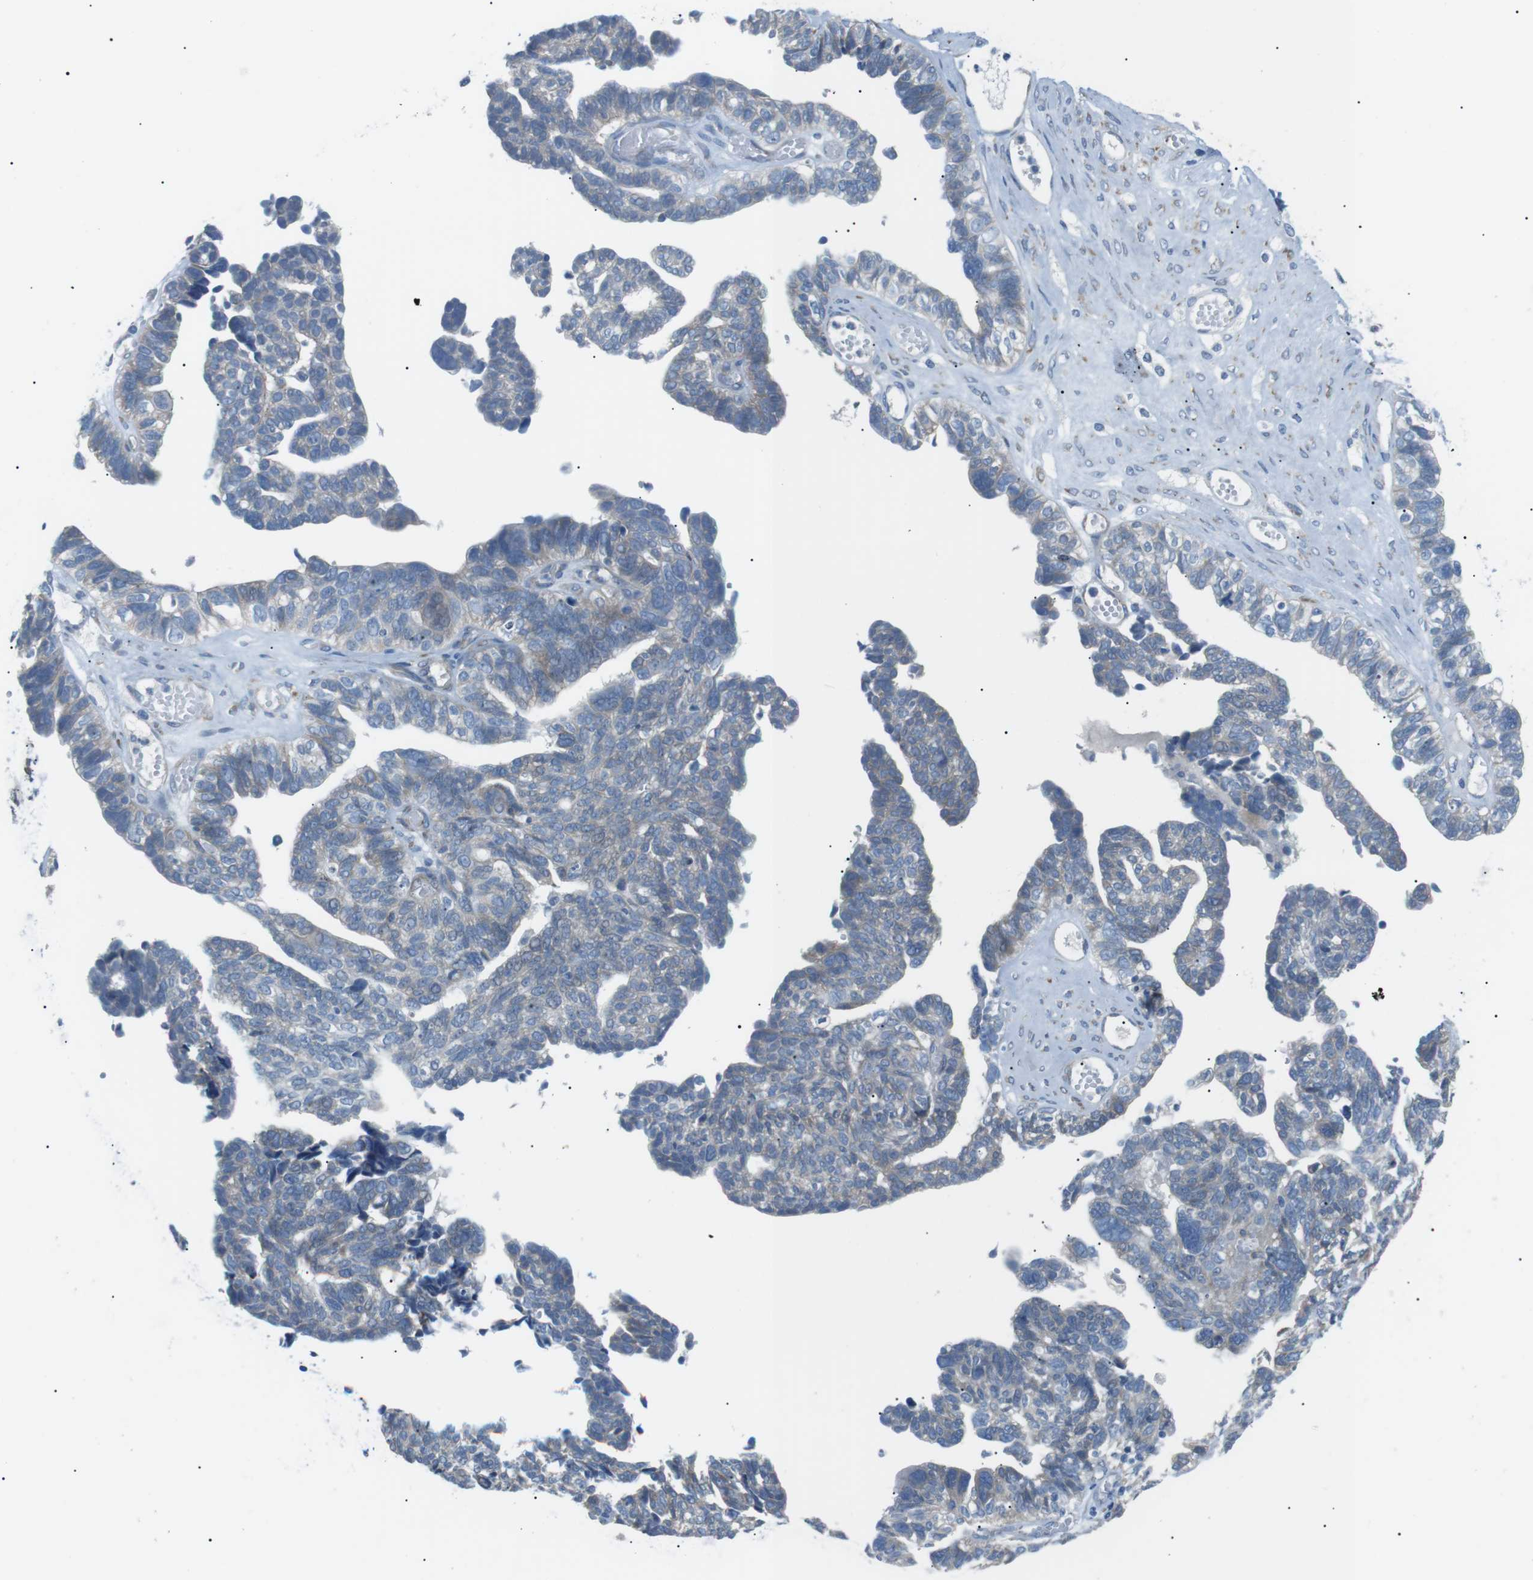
{"staining": {"intensity": "negative", "quantity": "none", "location": "none"}, "tissue": "ovarian cancer", "cell_type": "Tumor cells", "image_type": "cancer", "snomed": [{"axis": "morphology", "description": "Cystadenocarcinoma, serous, NOS"}, {"axis": "topography", "description": "Ovary"}], "caption": "This is an immunohistochemistry (IHC) photomicrograph of serous cystadenocarcinoma (ovarian). There is no positivity in tumor cells.", "gene": "MTARC2", "patient": {"sex": "female", "age": 79}}